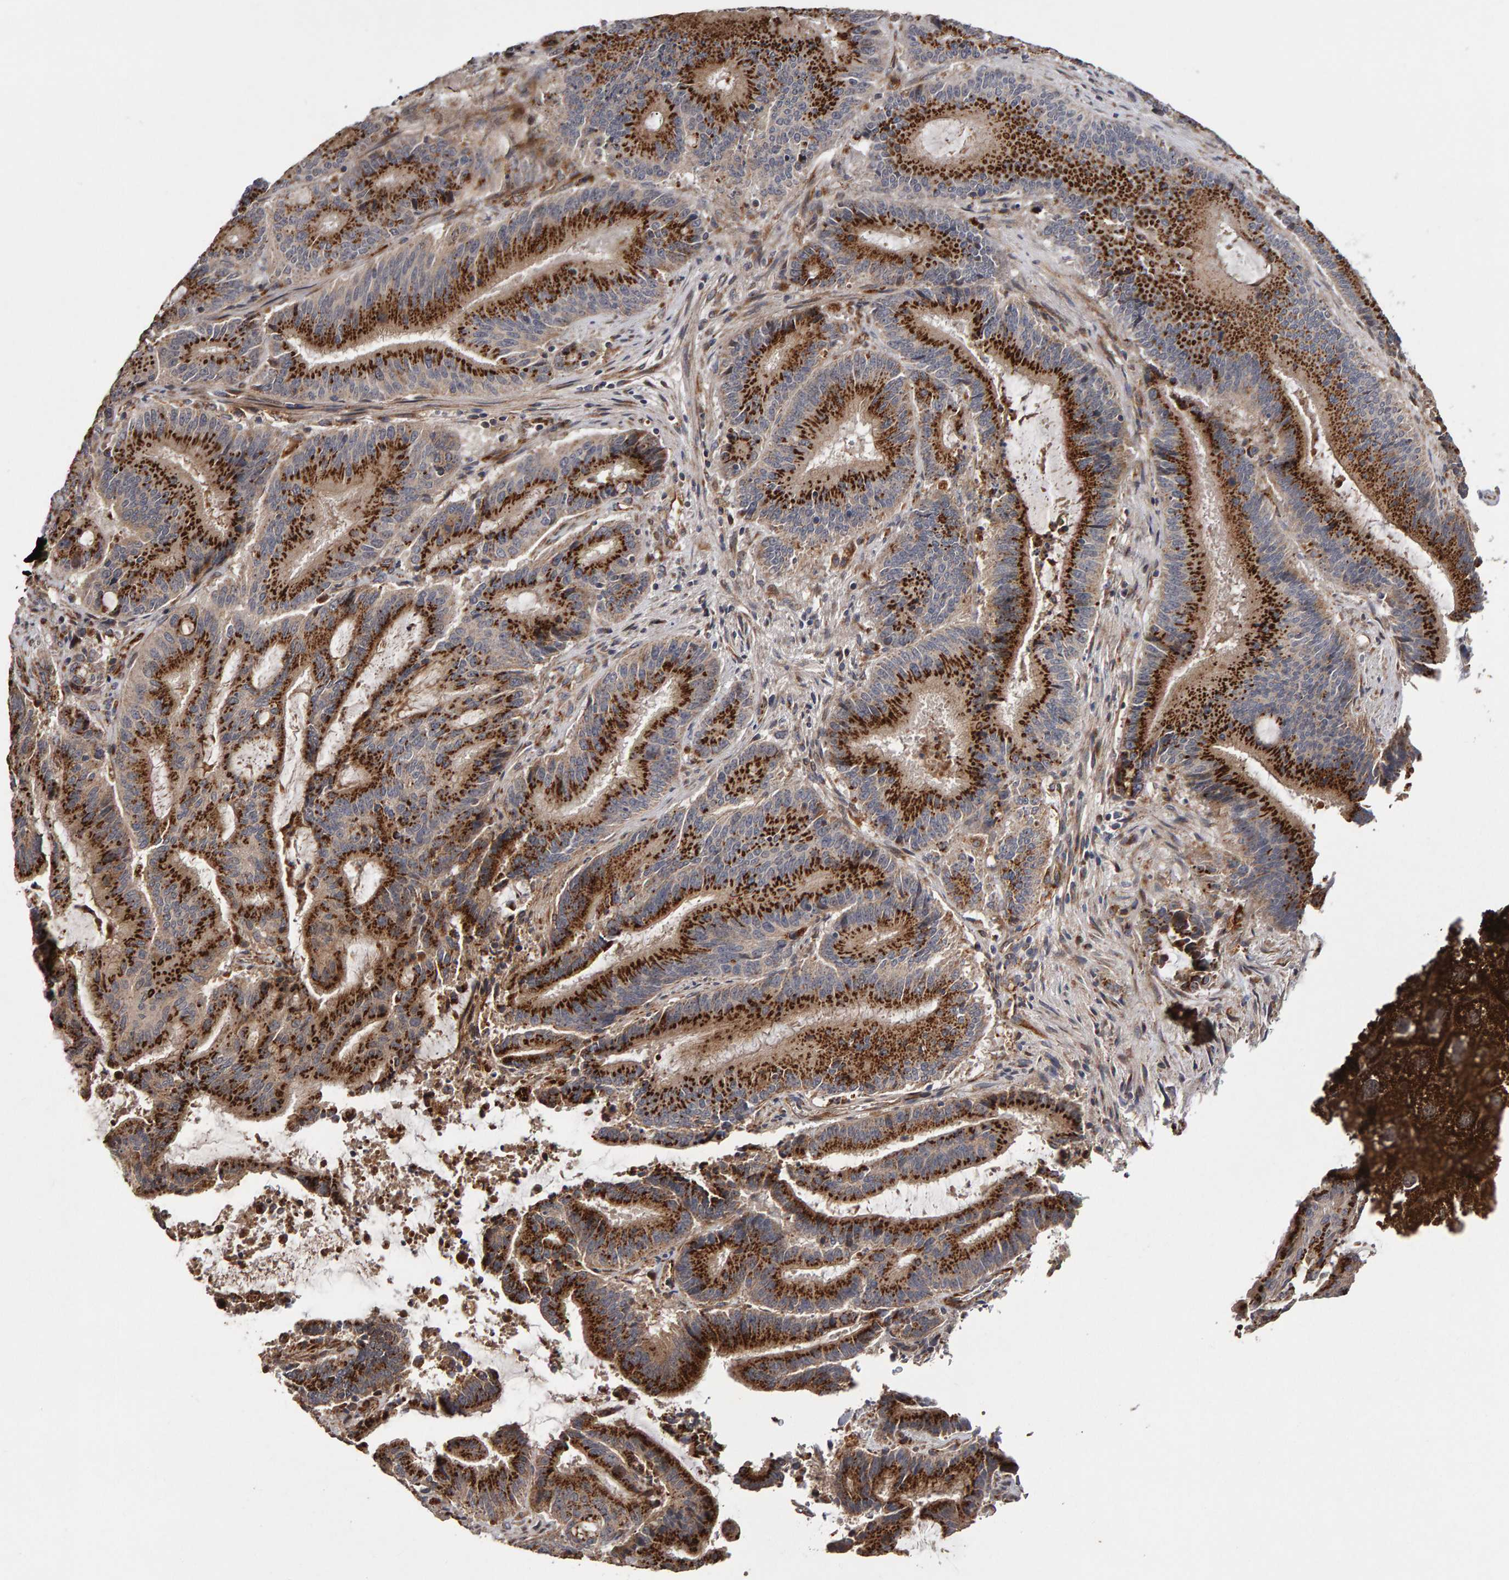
{"staining": {"intensity": "strong", "quantity": ">75%", "location": "cytoplasmic/membranous"}, "tissue": "liver cancer", "cell_type": "Tumor cells", "image_type": "cancer", "snomed": [{"axis": "morphology", "description": "Normal tissue, NOS"}, {"axis": "morphology", "description": "Cholangiocarcinoma"}, {"axis": "topography", "description": "Liver"}, {"axis": "topography", "description": "Peripheral nerve tissue"}], "caption": "Human cholangiocarcinoma (liver) stained with a brown dye demonstrates strong cytoplasmic/membranous positive positivity in approximately >75% of tumor cells.", "gene": "CANT1", "patient": {"sex": "female", "age": 73}}